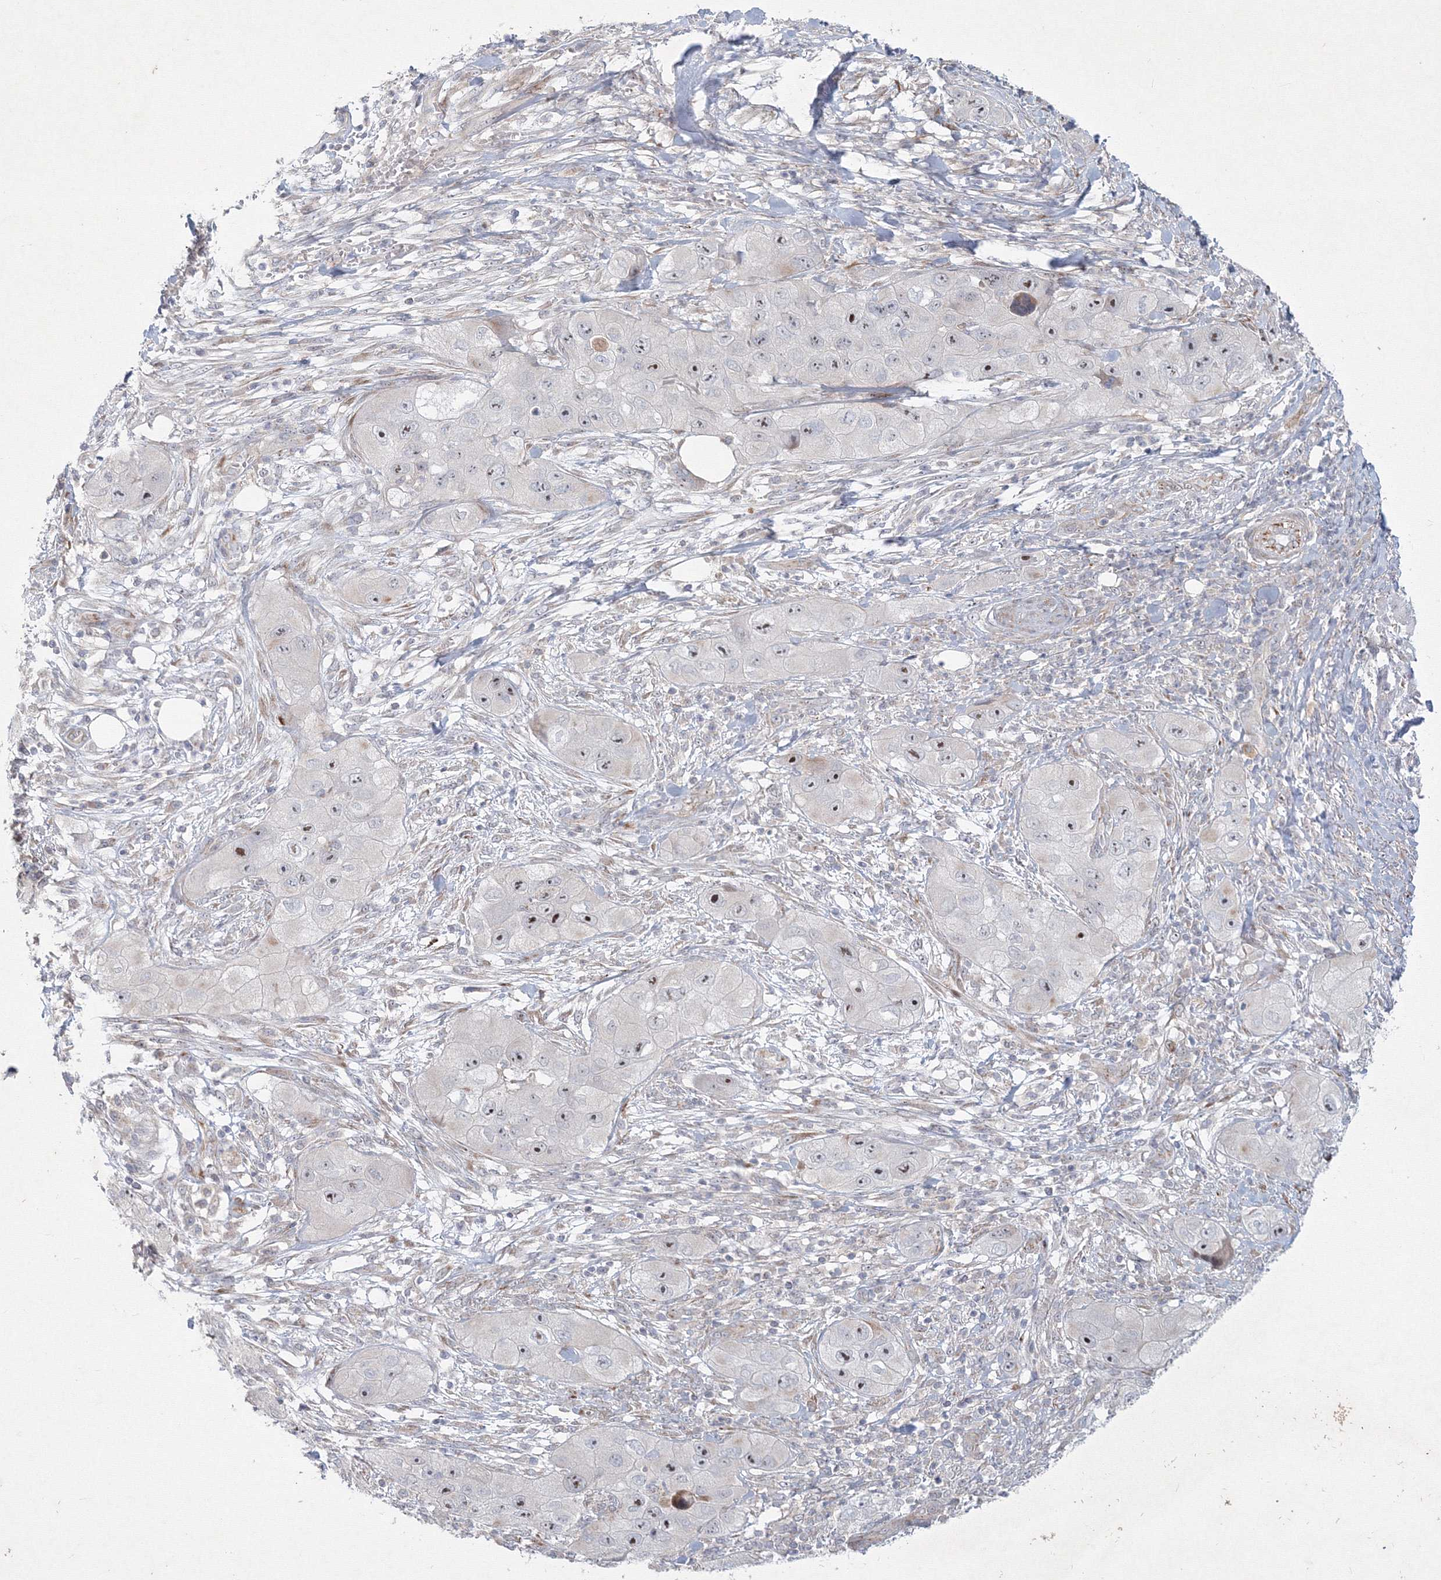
{"staining": {"intensity": "weak", "quantity": "<25%", "location": "nuclear"}, "tissue": "skin cancer", "cell_type": "Tumor cells", "image_type": "cancer", "snomed": [{"axis": "morphology", "description": "Squamous cell carcinoma, NOS"}, {"axis": "topography", "description": "Skin"}, {"axis": "topography", "description": "Subcutis"}], "caption": "A micrograph of skin cancer stained for a protein demonstrates no brown staining in tumor cells.", "gene": "WDR49", "patient": {"sex": "male", "age": 73}}